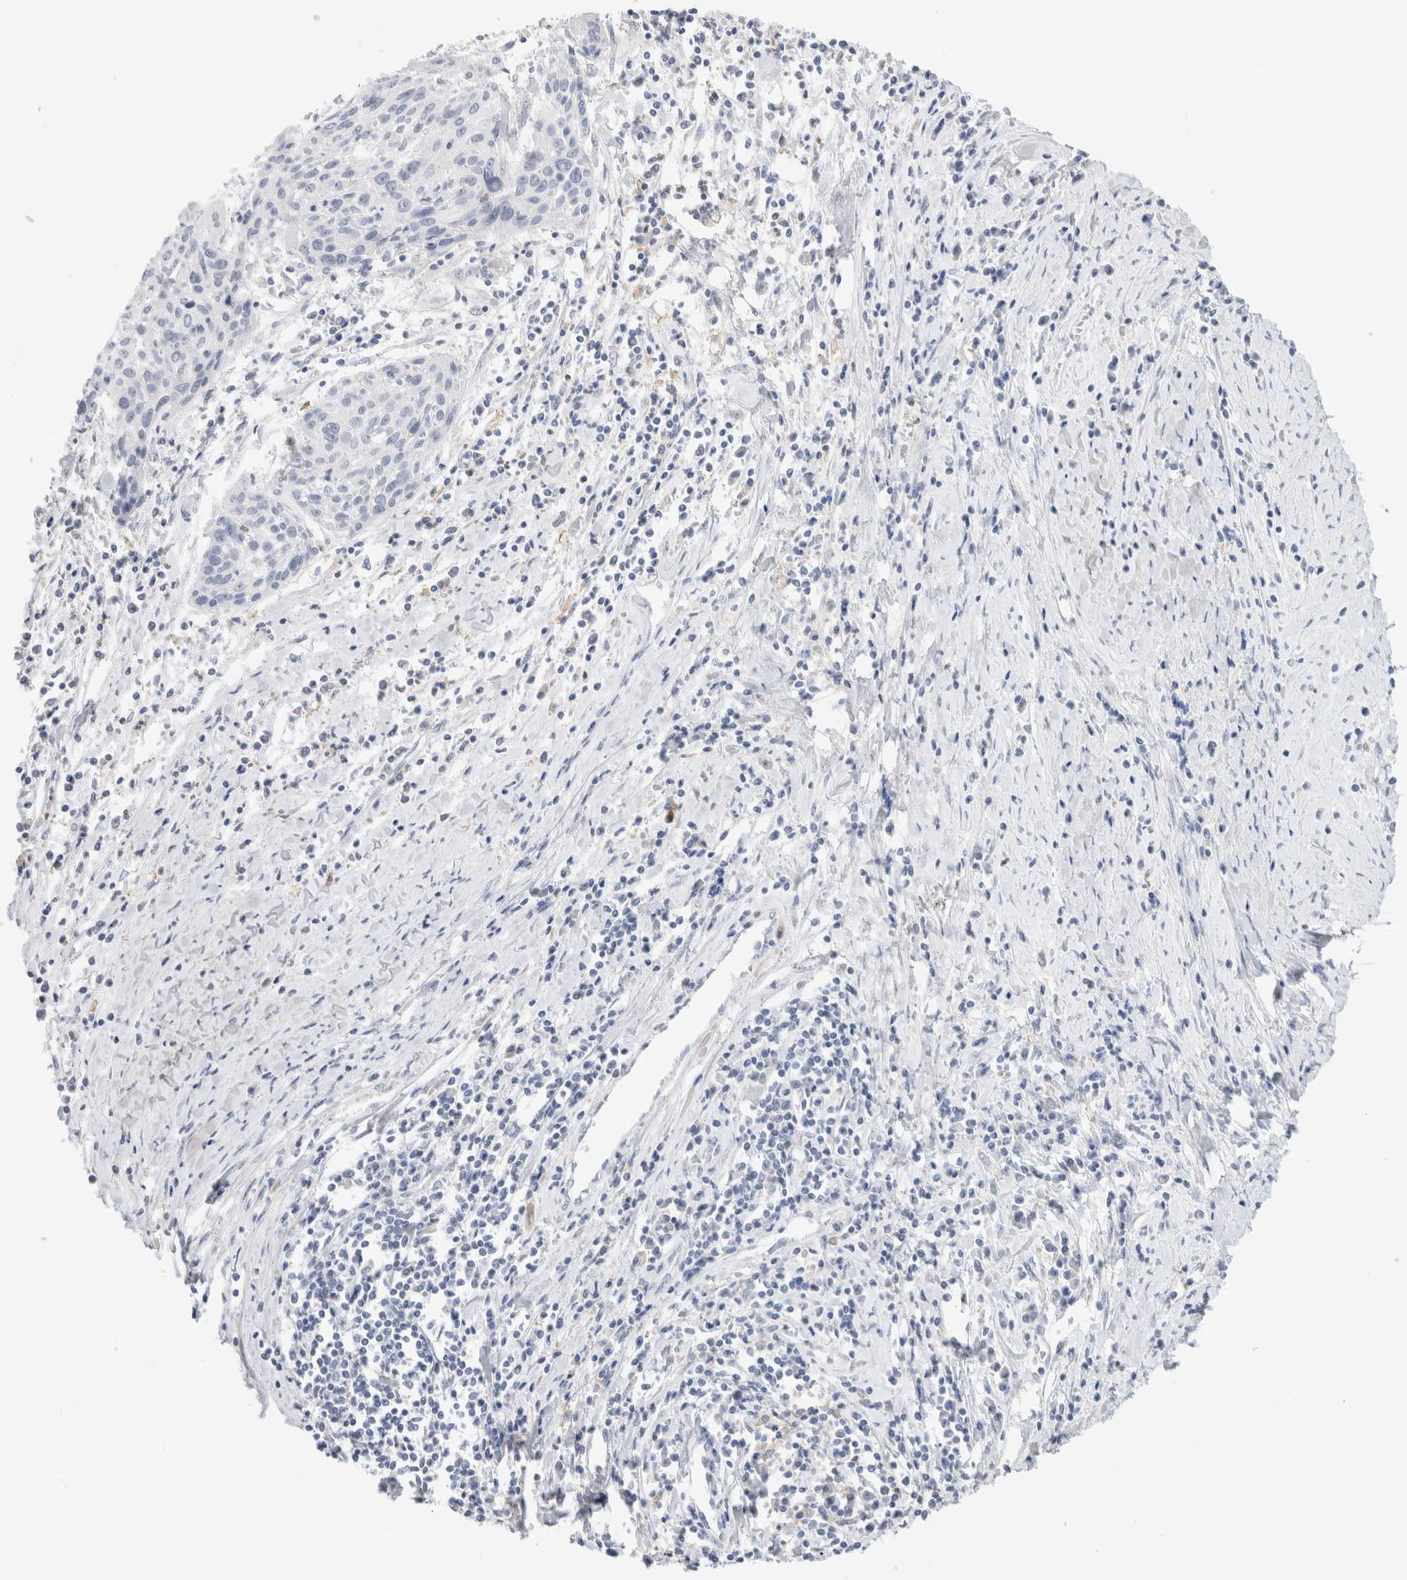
{"staining": {"intensity": "negative", "quantity": "none", "location": "none"}, "tissue": "cervical cancer", "cell_type": "Tumor cells", "image_type": "cancer", "snomed": [{"axis": "morphology", "description": "Squamous cell carcinoma, NOS"}, {"axis": "topography", "description": "Cervix"}], "caption": "Tumor cells are negative for protein expression in human cervical cancer.", "gene": "ADAM30", "patient": {"sex": "female", "age": 51}}